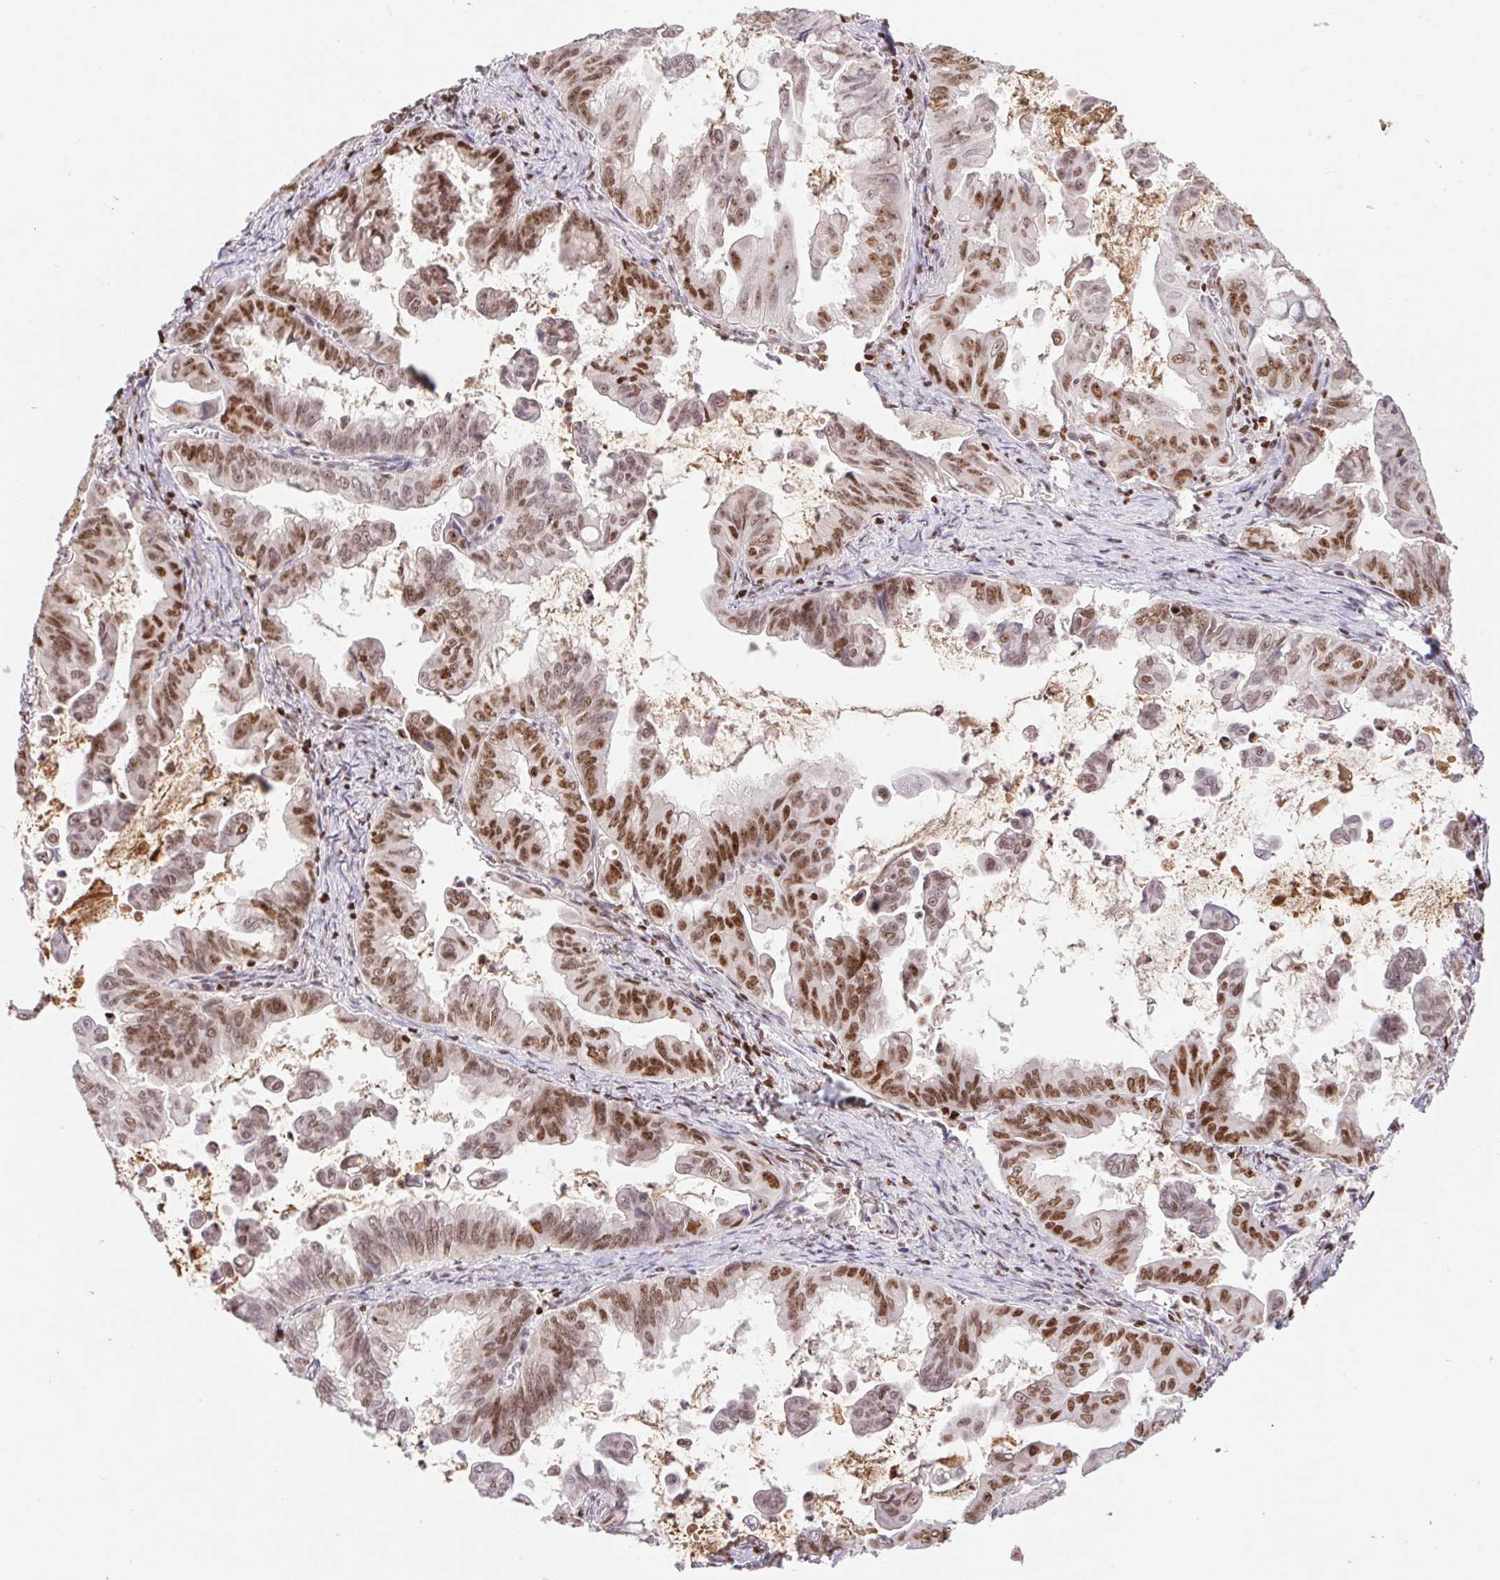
{"staining": {"intensity": "moderate", "quantity": ">75%", "location": "nuclear"}, "tissue": "stomach cancer", "cell_type": "Tumor cells", "image_type": "cancer", "snomed": [{"axis": "morphology", "description": "Adenocarcinoma, NOS"}, {"axis": "topography", "description": "Stomach, upper"}], "caption": "Immunohistochemical staining of human stomach adenocarcinoma displays medium levels of moderate nuclear protein expression in approximately >75% of tumor cells.", "gene": "POLD3", "patient": {"sex": "male", "age": 80}}